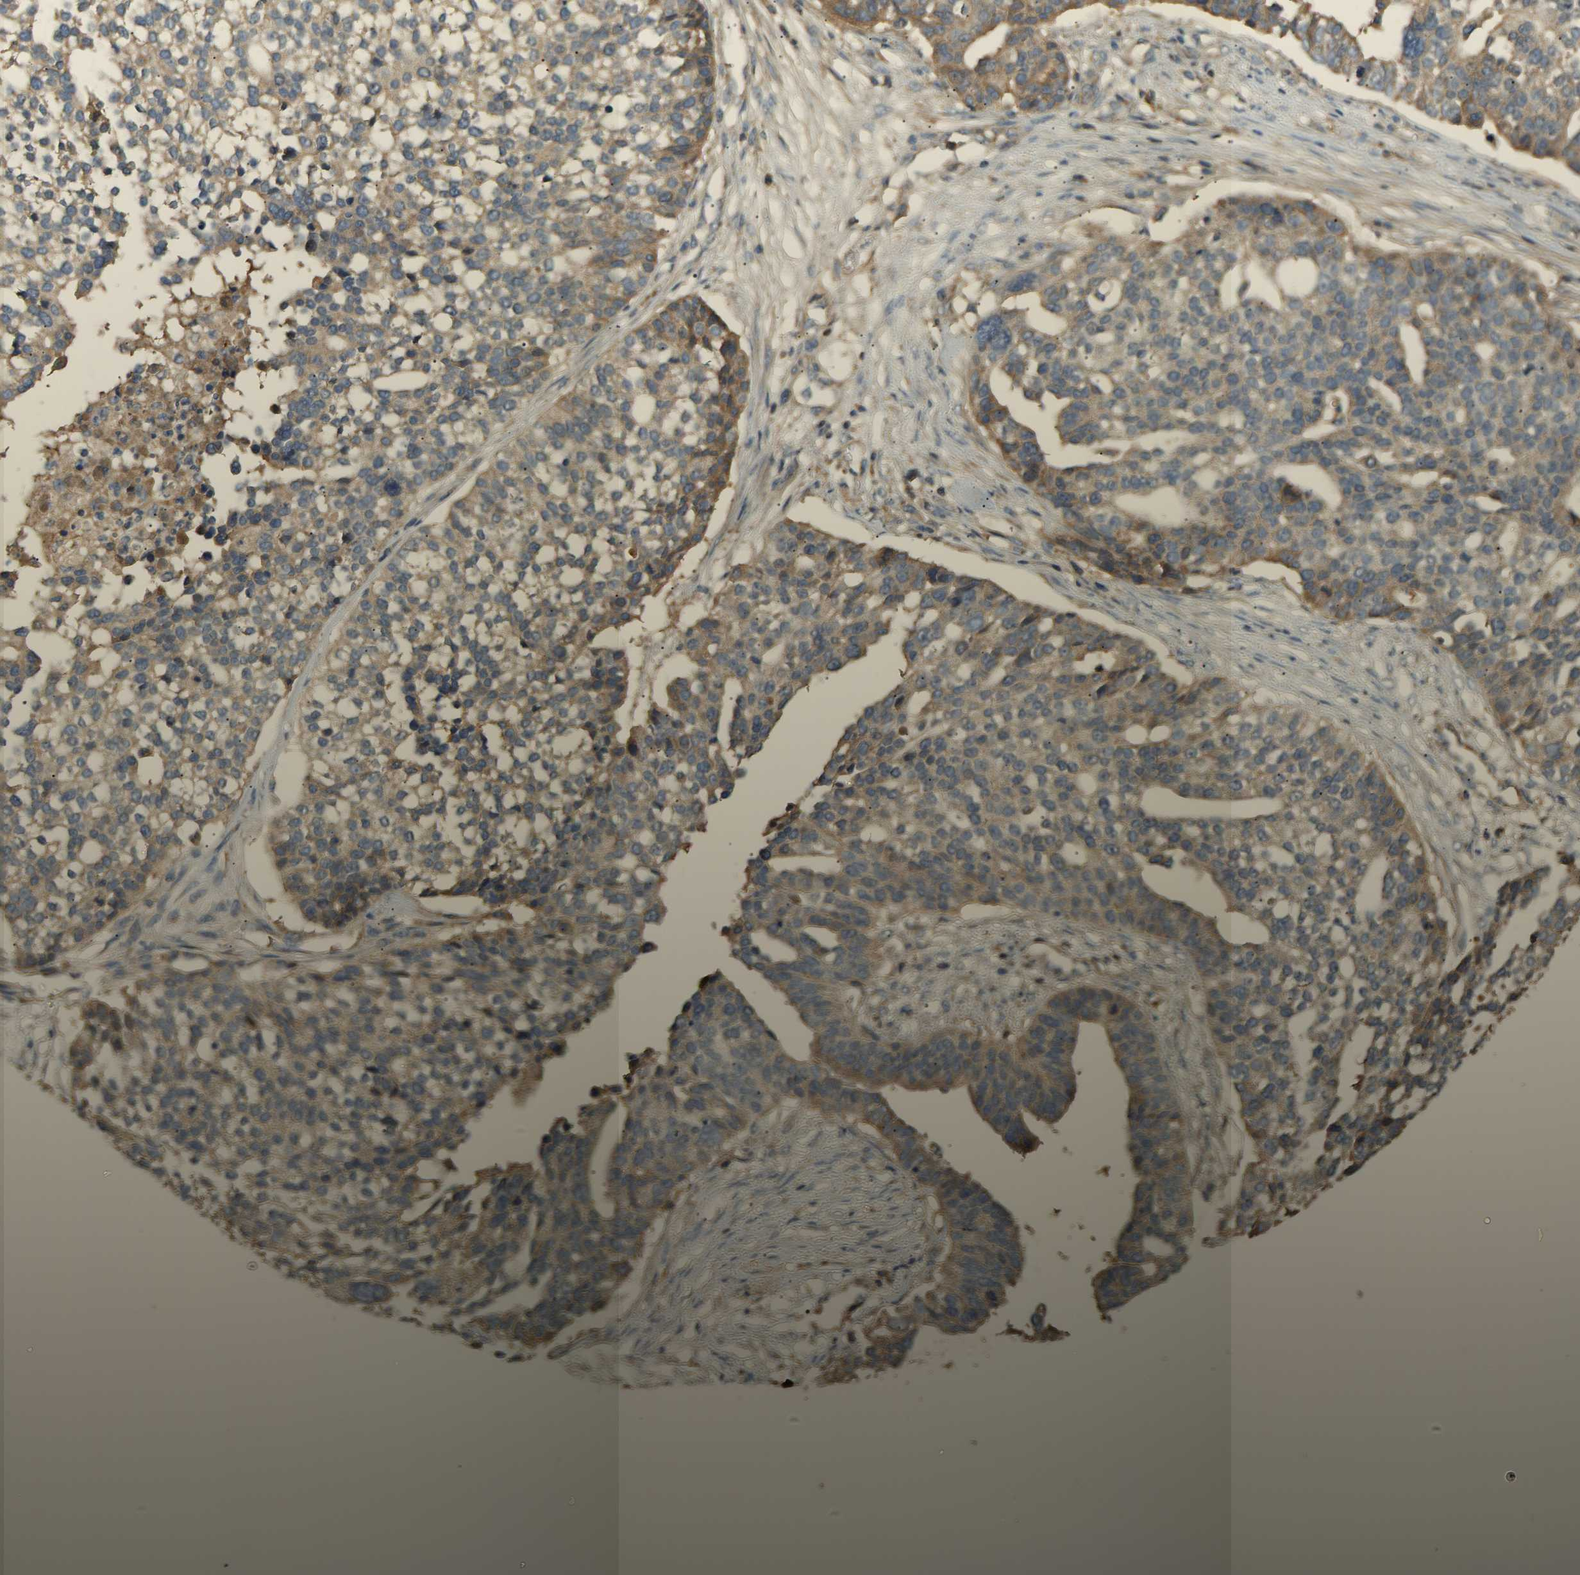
{"staining": {"intensity": "moderate", "quantity": ">75%", "location": "cytoplasmic/membranous"}, "tissue": "ovarian cancer", "cell_type": "Tumor cells", "image_type": "cancer", "snomed": [{"axis": "morphology", "description": "Cystadenocarcinoma, serous, NOS"}, {"axis": "topography", "description": "Ovary"}], "caption": "This histopathology image demonstrates immunohistochemistry (IHC) staining of human serous cystadenocarcinoma (ovarian), with medium moderate cytoplasmic/membranous staining in about >75% of tumor cells.", "gene": "TMEM268", "patient": {"sex": "female", "age": 59}}